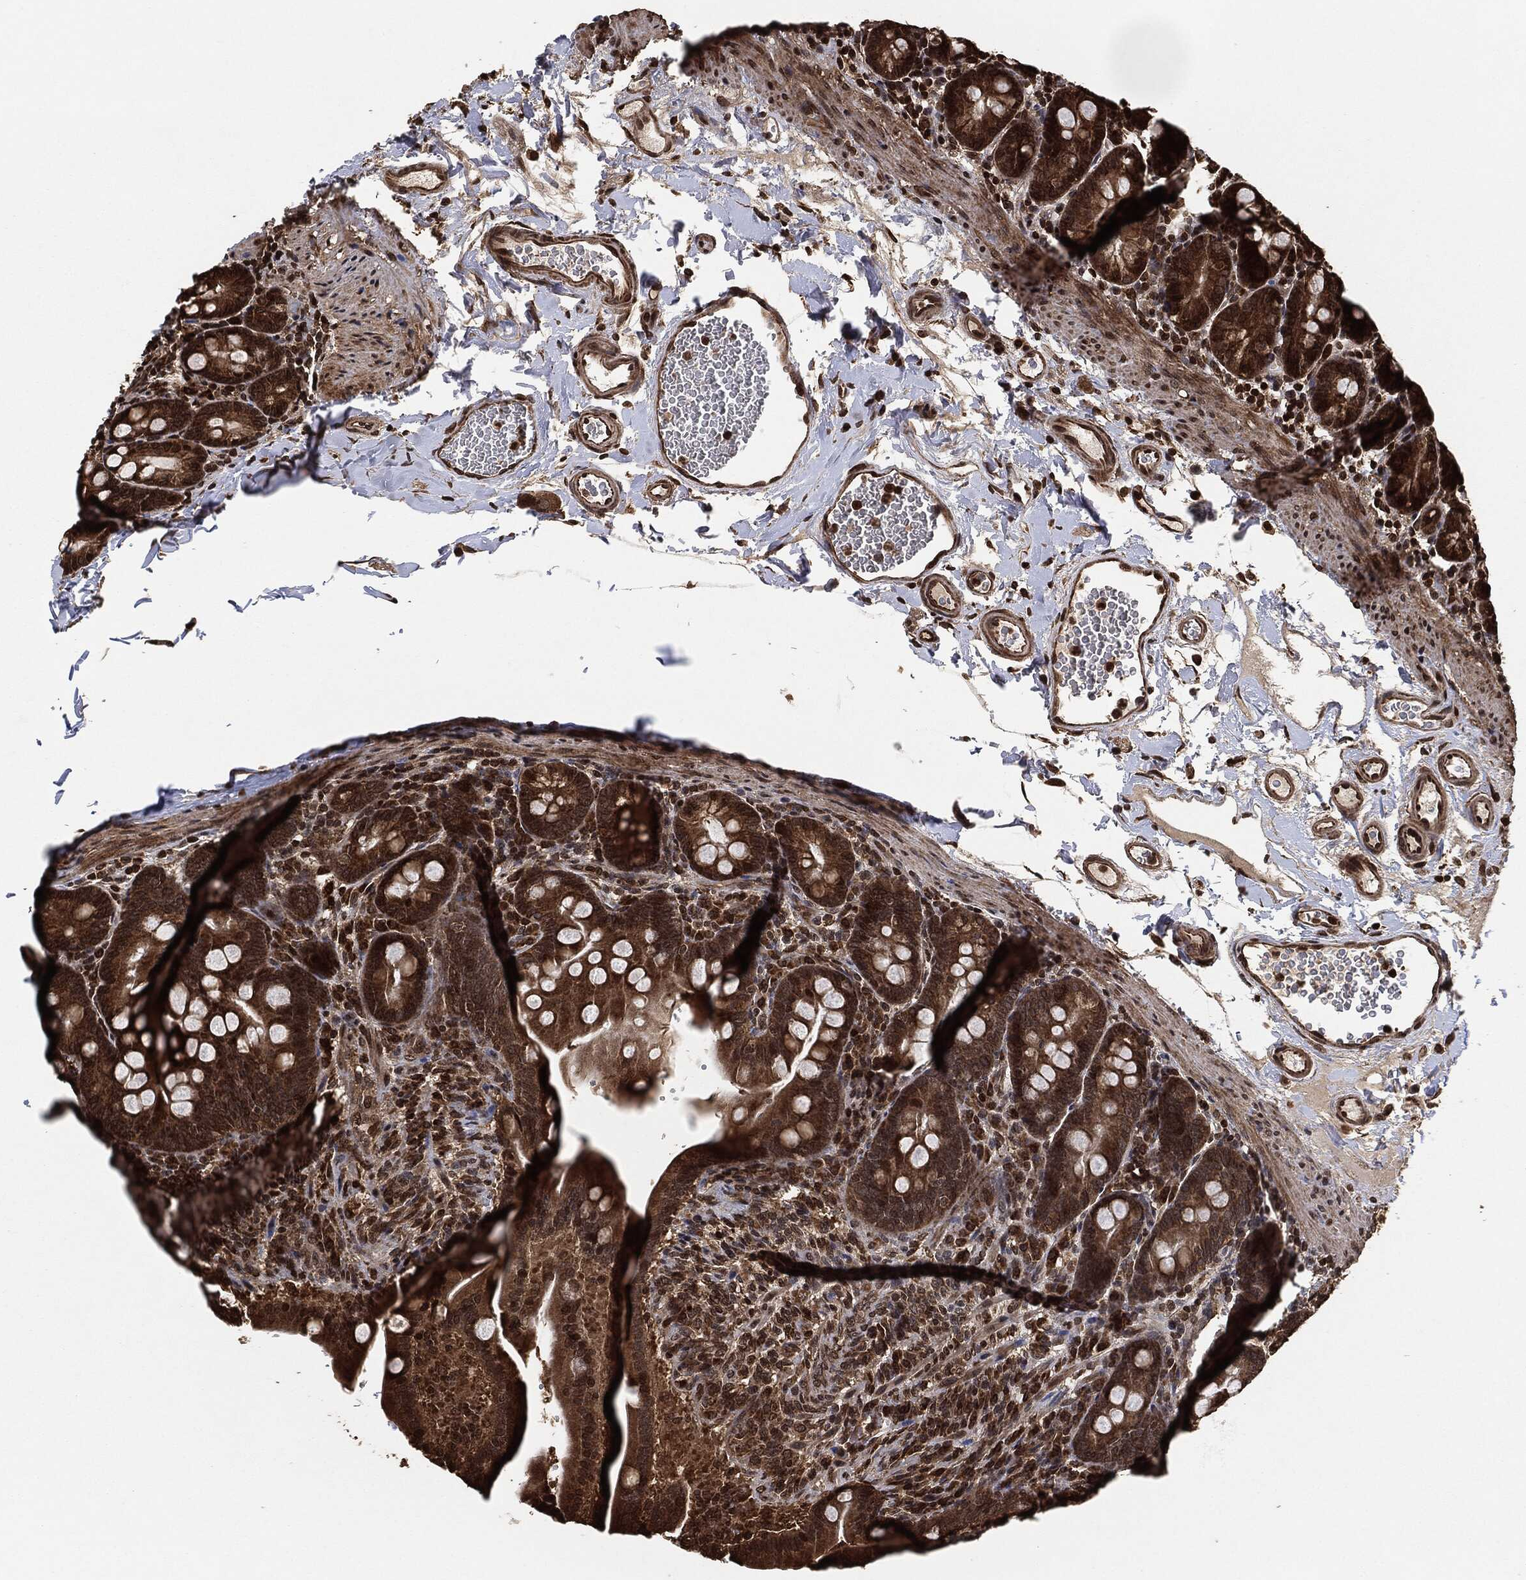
{"staining": {"intensity": "moderate", "quantity": "25%-75%", "location": "cytoplasmic/membranous,nuclear"}, "tissue": "small intestine", "cell_type": "Glandular cells", "image_type": "normal", "snomed": [{"axis": "morphology", "description": "Normal tissue, NOS"}, {"axis": "topography", "description": "Small intestine"}], "caption": "This histopathology image exhibits benign small intestine stained with immunohistochemistry to label a protein in brown. The cytoplasmic/membranous,nuclear of glandular cells show moderate positivity for the protein. Nuclei are counter-stained blue.", "gene": "PDK1", "patient": {"sex": "female", "age": 44}}